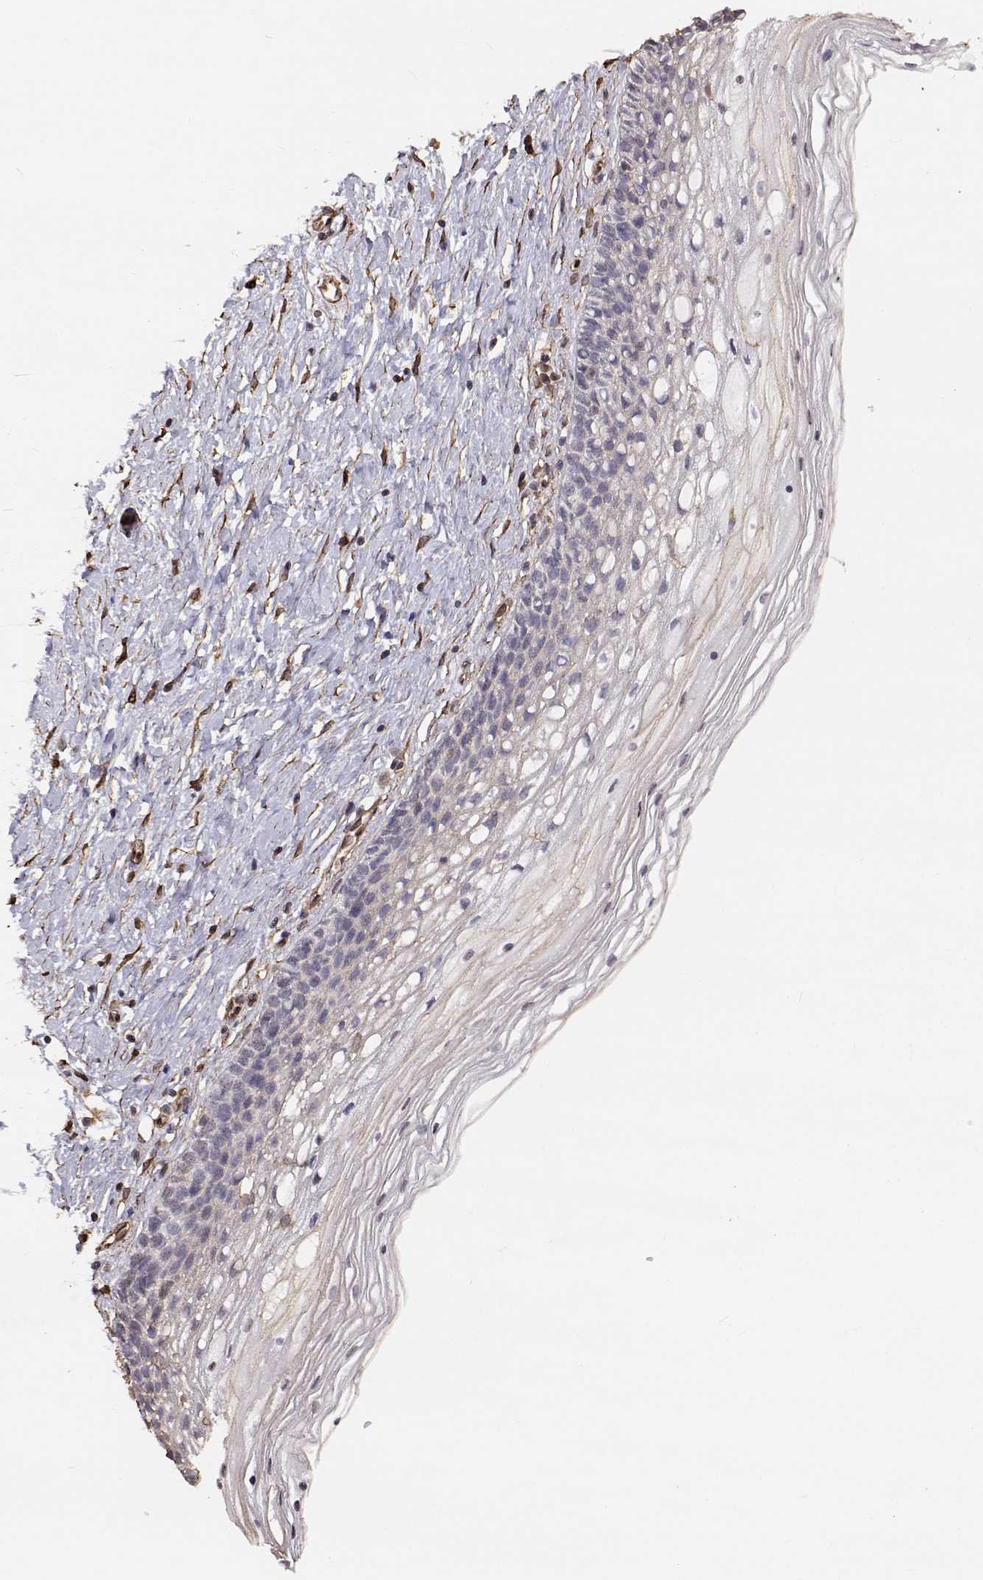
{"staining": {"intensity": "weak", "quantity": "25%-75%", "location": "cytoplasmic/membranous"}, "tissue": "cervix", "cell_type": "Glandular cells", "image_type": "normal", "snomed": [{"axis": "morphology", "description": "Normal tissue, NOS"}, {"axis": "topography", "description": "Cervix"}], "caption": "Protein positivity by immunohistochemistry (IHC) shows weak cytoplasmic/membranous expression in about 25%-75% of glandular cells in benign cervix. Nuclei are stained in blue.", "gene": "GSDMA", "patient": {"sex": "female", "age": 34}}